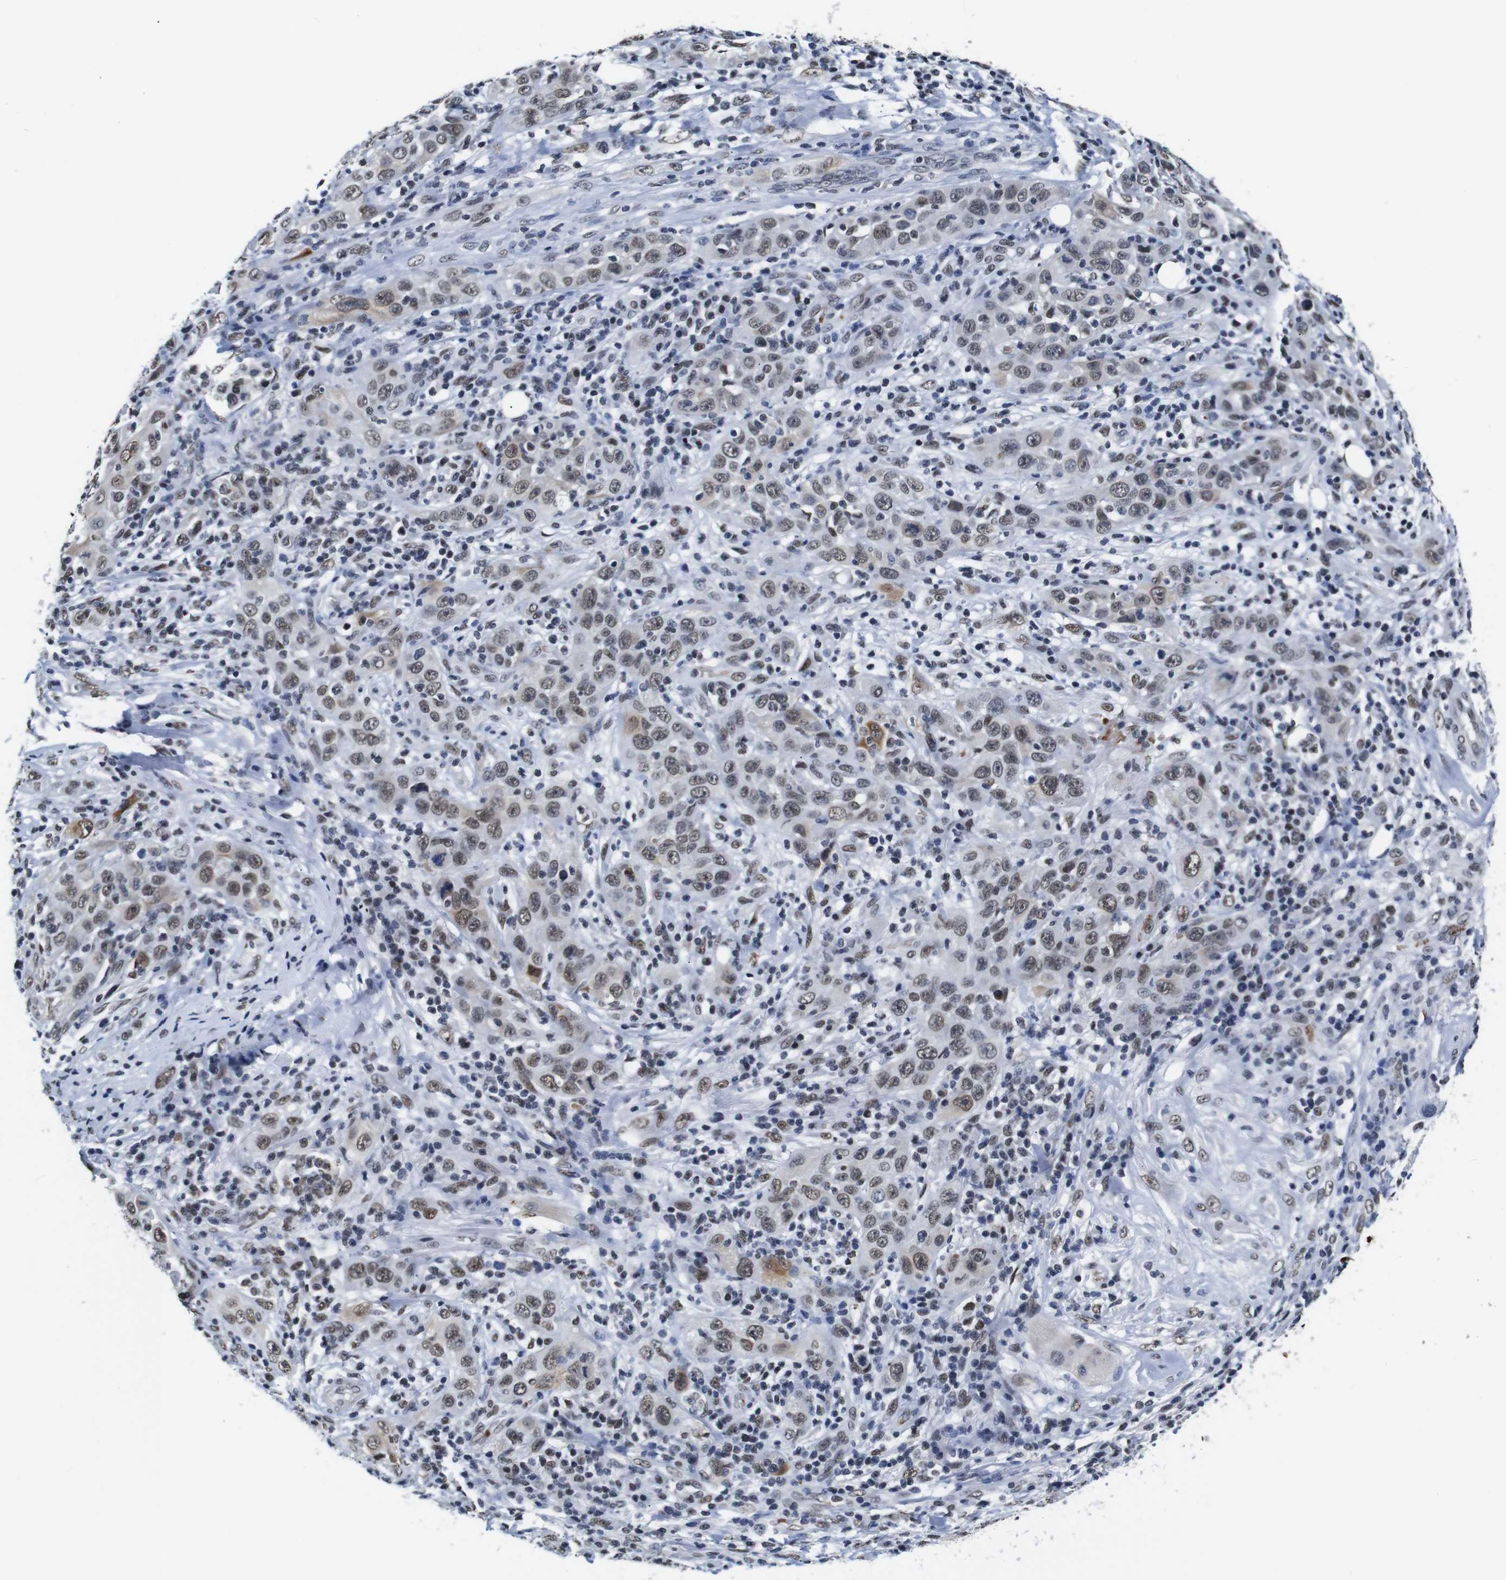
{"staining": {"intensity": "moderate", "quantity": ">75%", "location": "cytoplasmic/membranous,nuclear"}, "tissue": "skin cancer", "cell_type": "Tumor cells", "image_type": "cancer", "snomed": [{"axis": "morphology", "description": "Squamous cell carcinoma, NOS"}, {"axis": "topography", "description": "Skin"}], "caption": "An image of skin cancer (squamous cell carcinoma) stained for a protein exhibits moderate cytoplasmic/membranous and nuclear brown staining in tumor cells.", "gene": "ILDR2", "patient": {"sex": "female", "age": 88}}